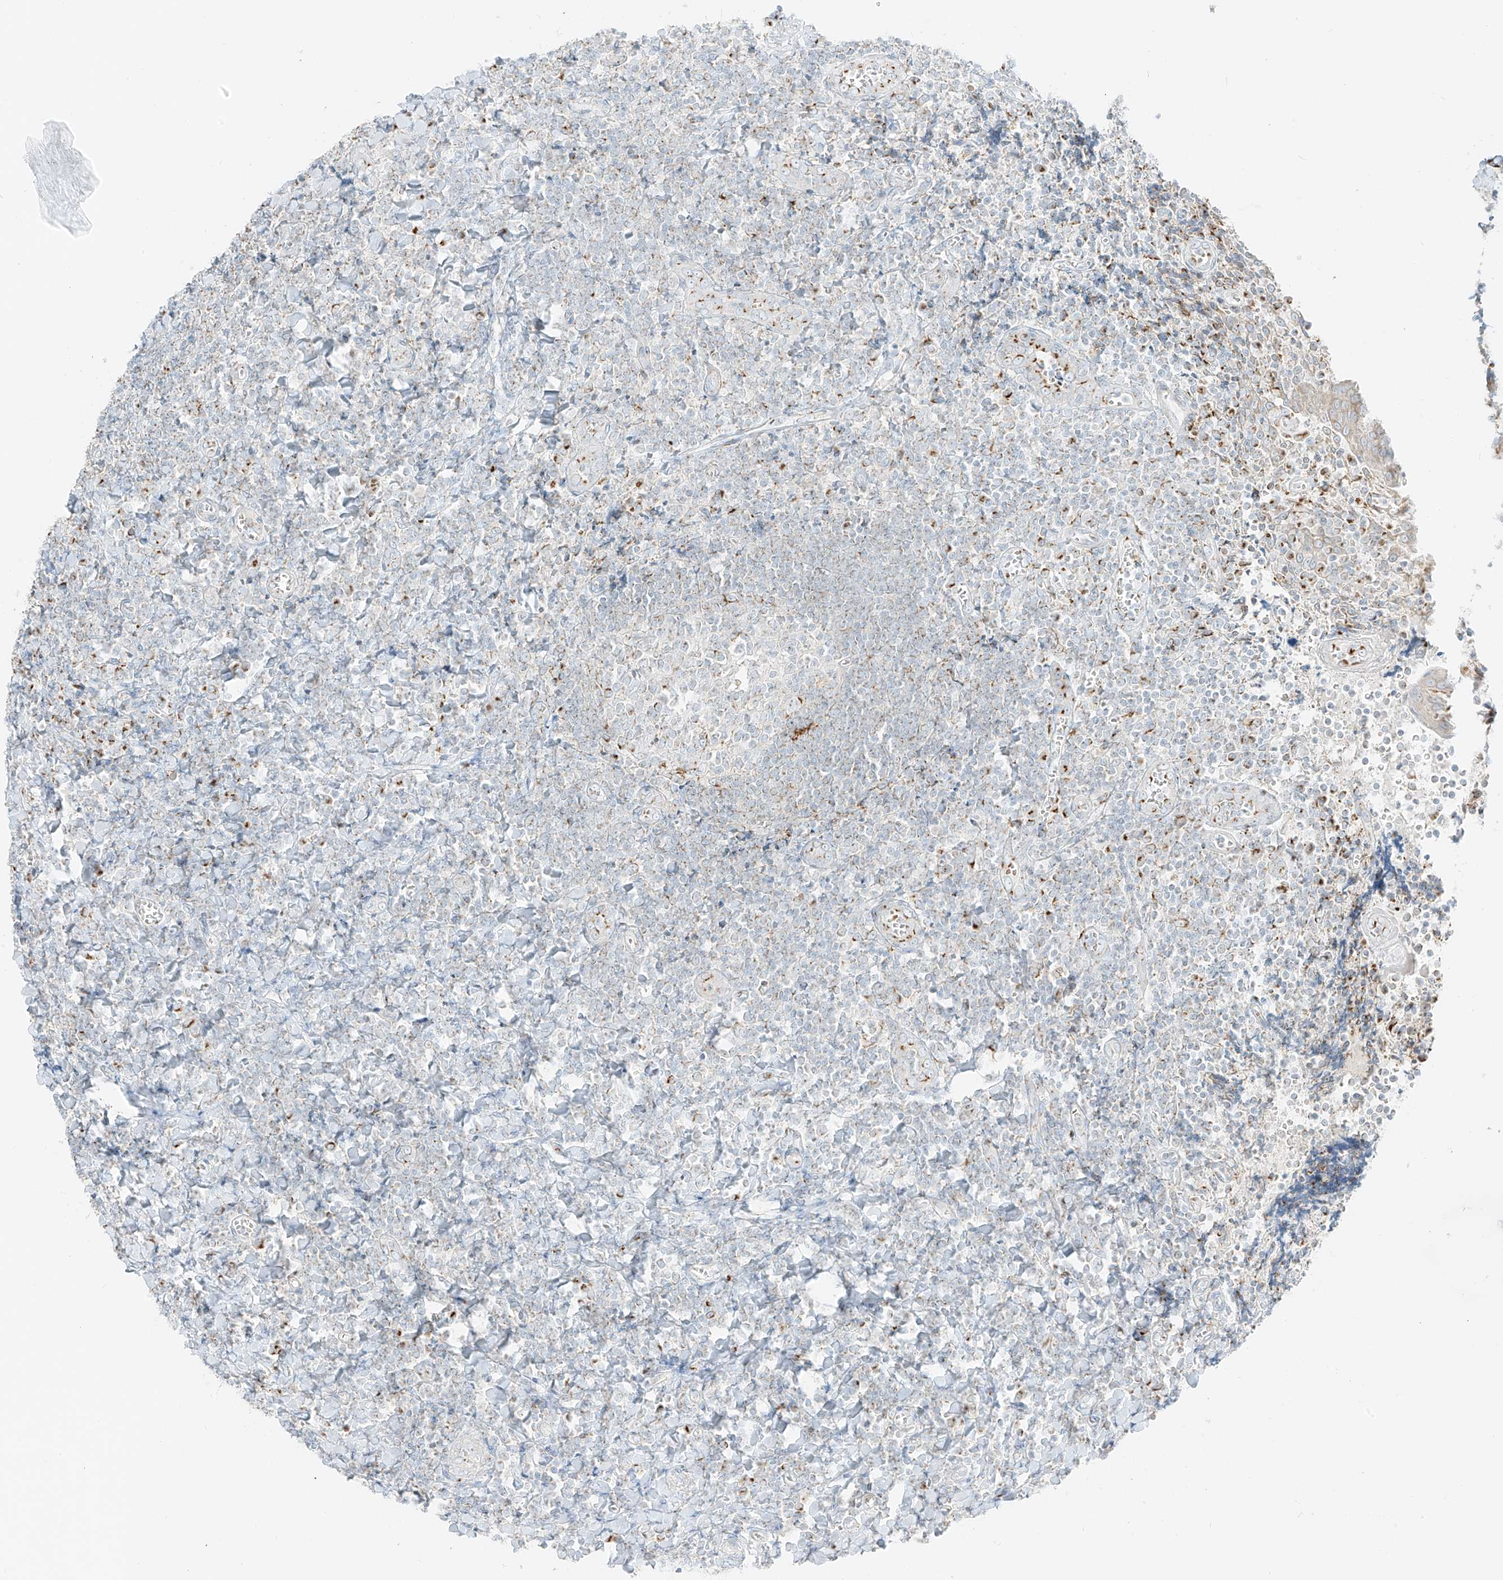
{"staining": {"intensity": "moderate", "quantity": "<25%", "location": "cytoplasmic/membranous"}, "tissue": "tonsil", "cell_type": "Germinal center cells", "image_type": "normal", "snomed": [{"axis": "morphology", "description": "Normal tissue, NOS"}, {"axis": "topography", "description": "Tonsil"}], "caption": "Protein staining of benign tonsil shows moderate cytoplasmic/membranous positivity in approximately <25% of germinal center cells. The staining was performed using DAB (3,3'-diaminobenzidine), with brown indicating positive protein expression. Nuclei are stained blue with hematoxylin.", "gene": "TMEM87B", "patient": {"sex": "male", "age": 27}}